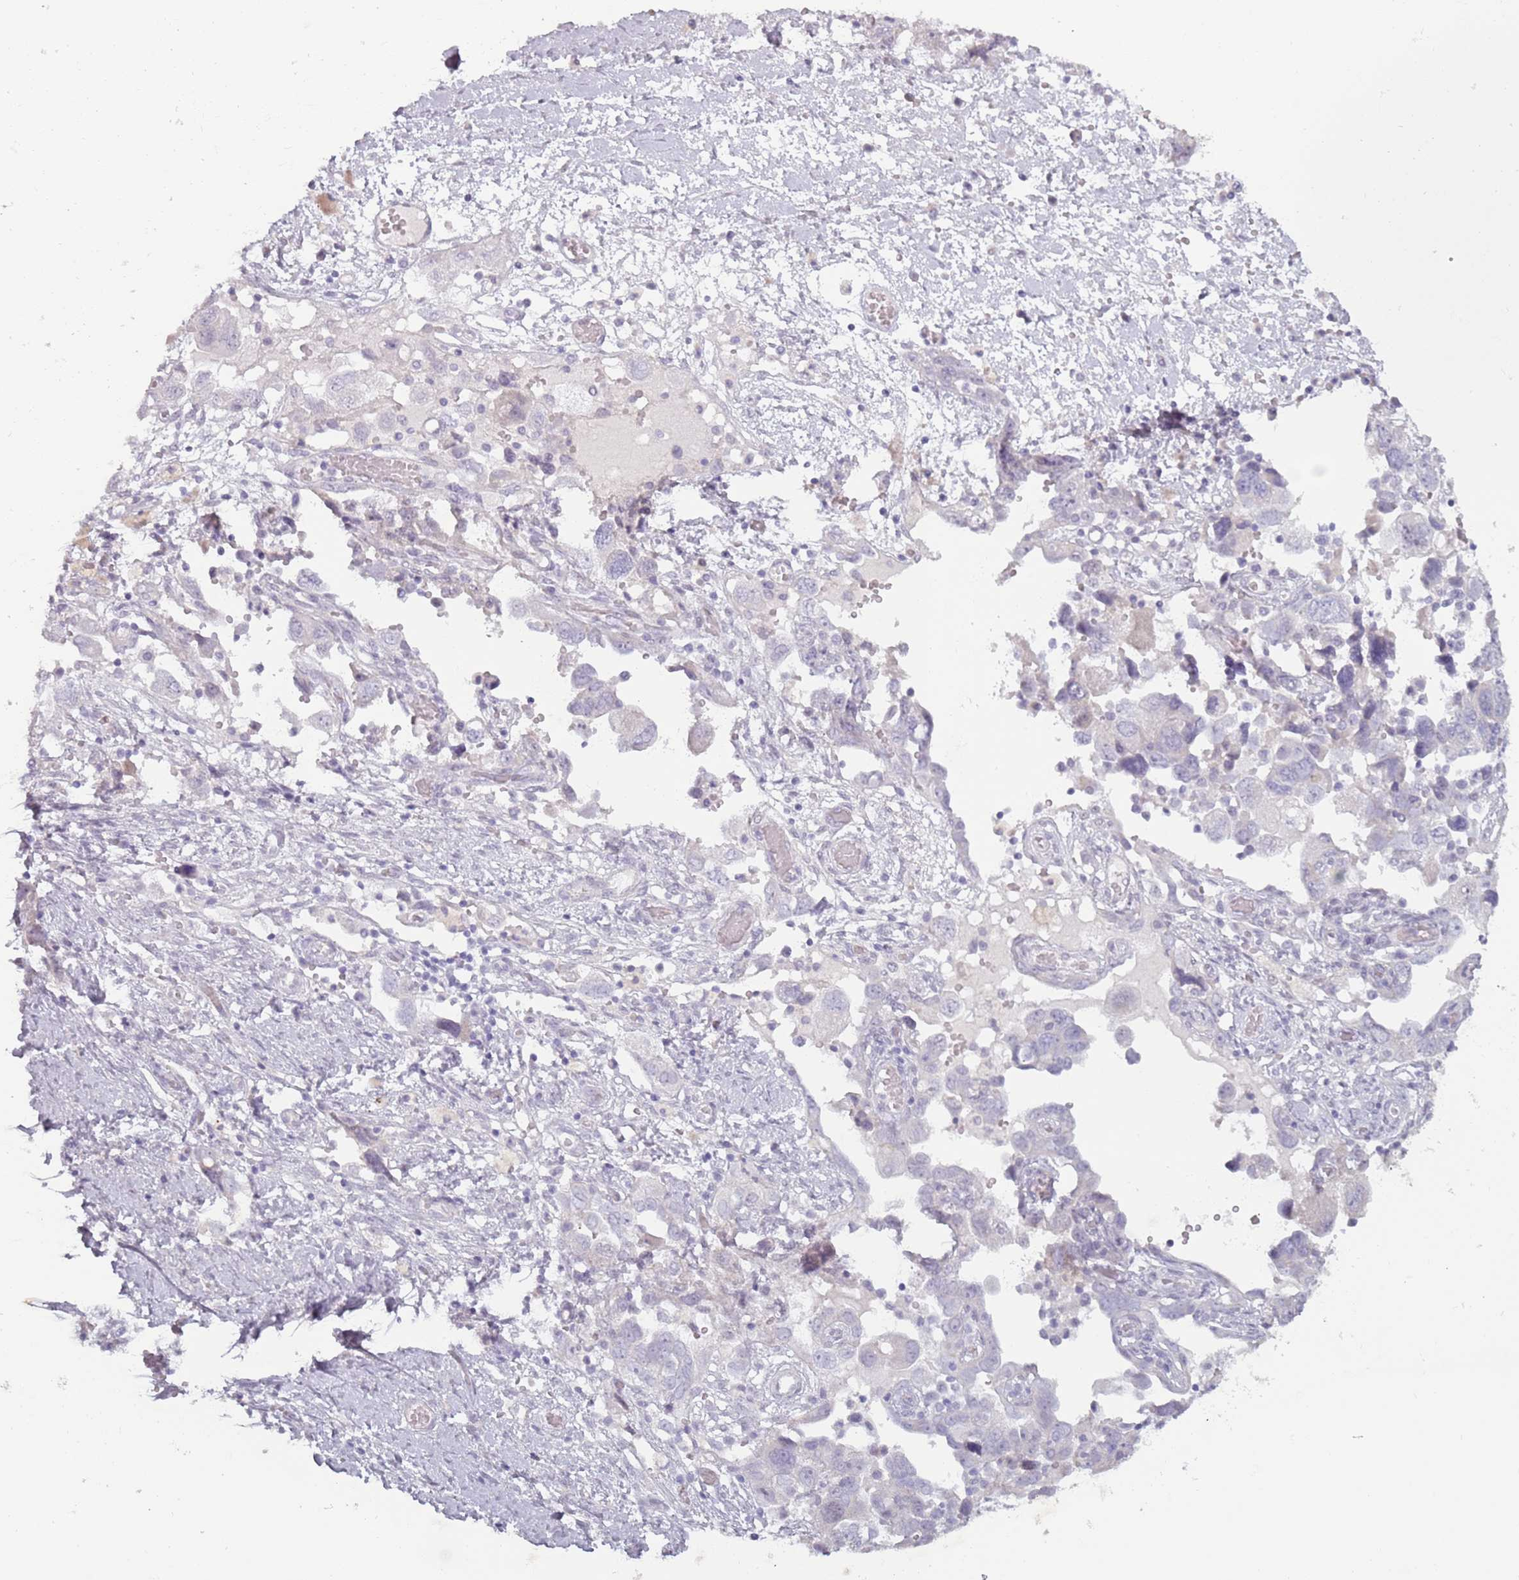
{"staining": {"intensity": "negative", "quantity": "none", "location": "none"}, "tissue": "ovarian cancer", "cell_type": "Tumor cells", "image_type": "cancer", "snomed": [{"axis": "morphology", "description": "Carcinoma, NOS"}, {"axis": "morphology", "description": "Cystadenocarcinoma, serous, NOS"}, {"axis": "topography", "description": "Ovary"}], "caption": "Tumor cells show no significant protein positivity in ovarian cancer (serous cystadenocarcinoma). (DAB (3,3'-diaminobenzidine) IHC visualized using brightfield microscopy, high magnification).", "gene": "RFX2", "patient": {"sex": "female", "age": 69}}